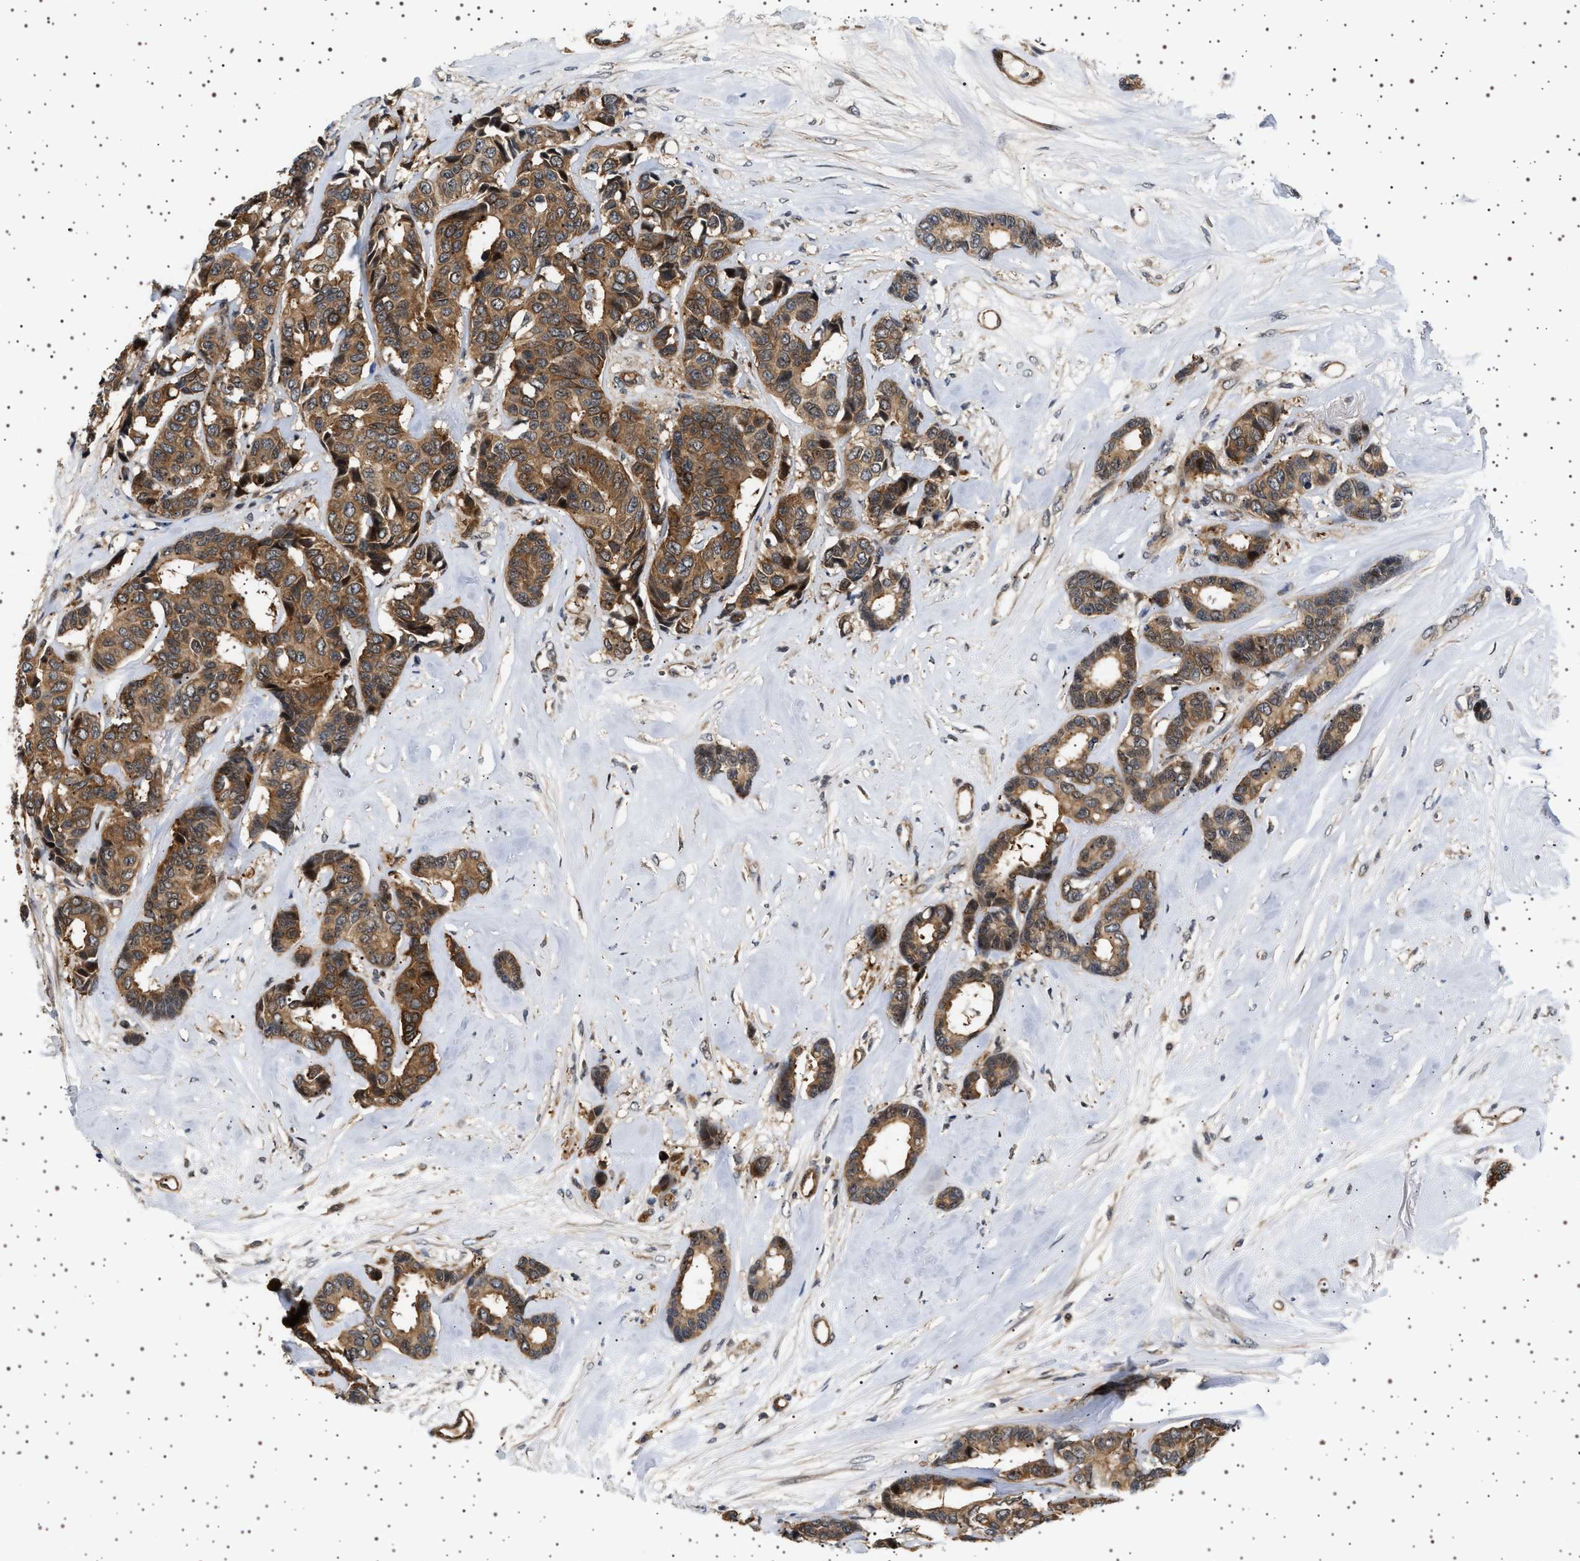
{"staining": {"intensity": "moderate", "quantity": ">75%", "location": "cytoplasmic/membranous"}, "tissue": "breast cancer", "cell_type": "Tumor cells", "image_type": "cancer", "snomed": [{"axis": "morphology", "description": "Duct carcinoma"}, {"axis": "topography", "description": "Breast"}], "caption": "Breast intraductal carcinoma stained for a protein exhibits moderate cytoplasmic/membranous positivity in tumor cells. (DAB = brown stain, brightfield microscopy at high magnification).", "gene": "BAG3", "patient": {"sex": "female", "age": 87}}